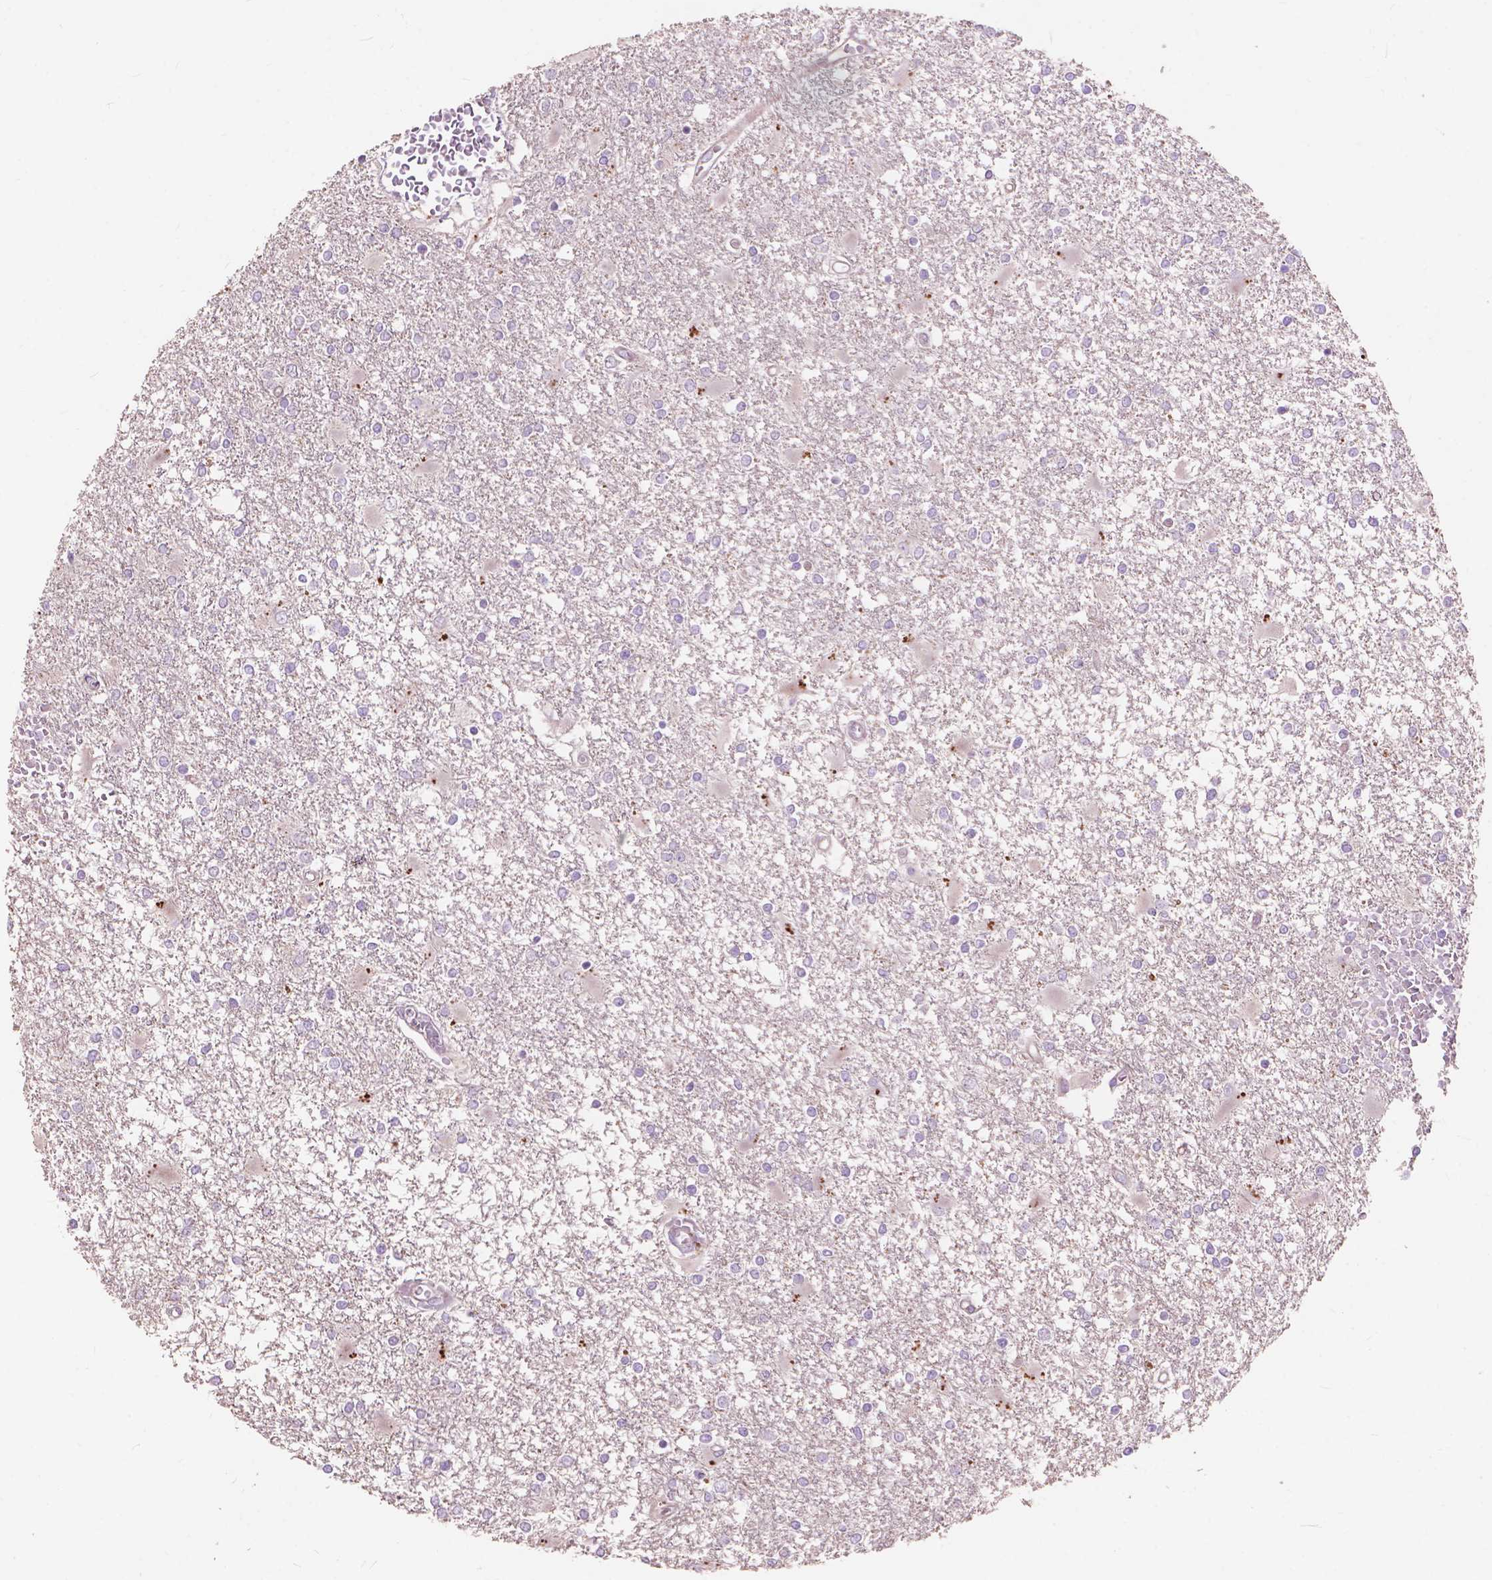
{"staining": {"intensity": "negative", "quantity": "none", "location": "none"}, "tissue": "glioma", "cell_type": "Tumor cells", "image_type": "cancer", "snomed": [{"axis": "morphology", "description": "Glioma, malignant, High grade"}, {"axis": "topography", "description": "Cerebral cortex"}], "caption": "Tumor cells are negative for protein expression in human glioma.", "gene": "MORN1", "patient": {"sex": "male", "age": 79}}